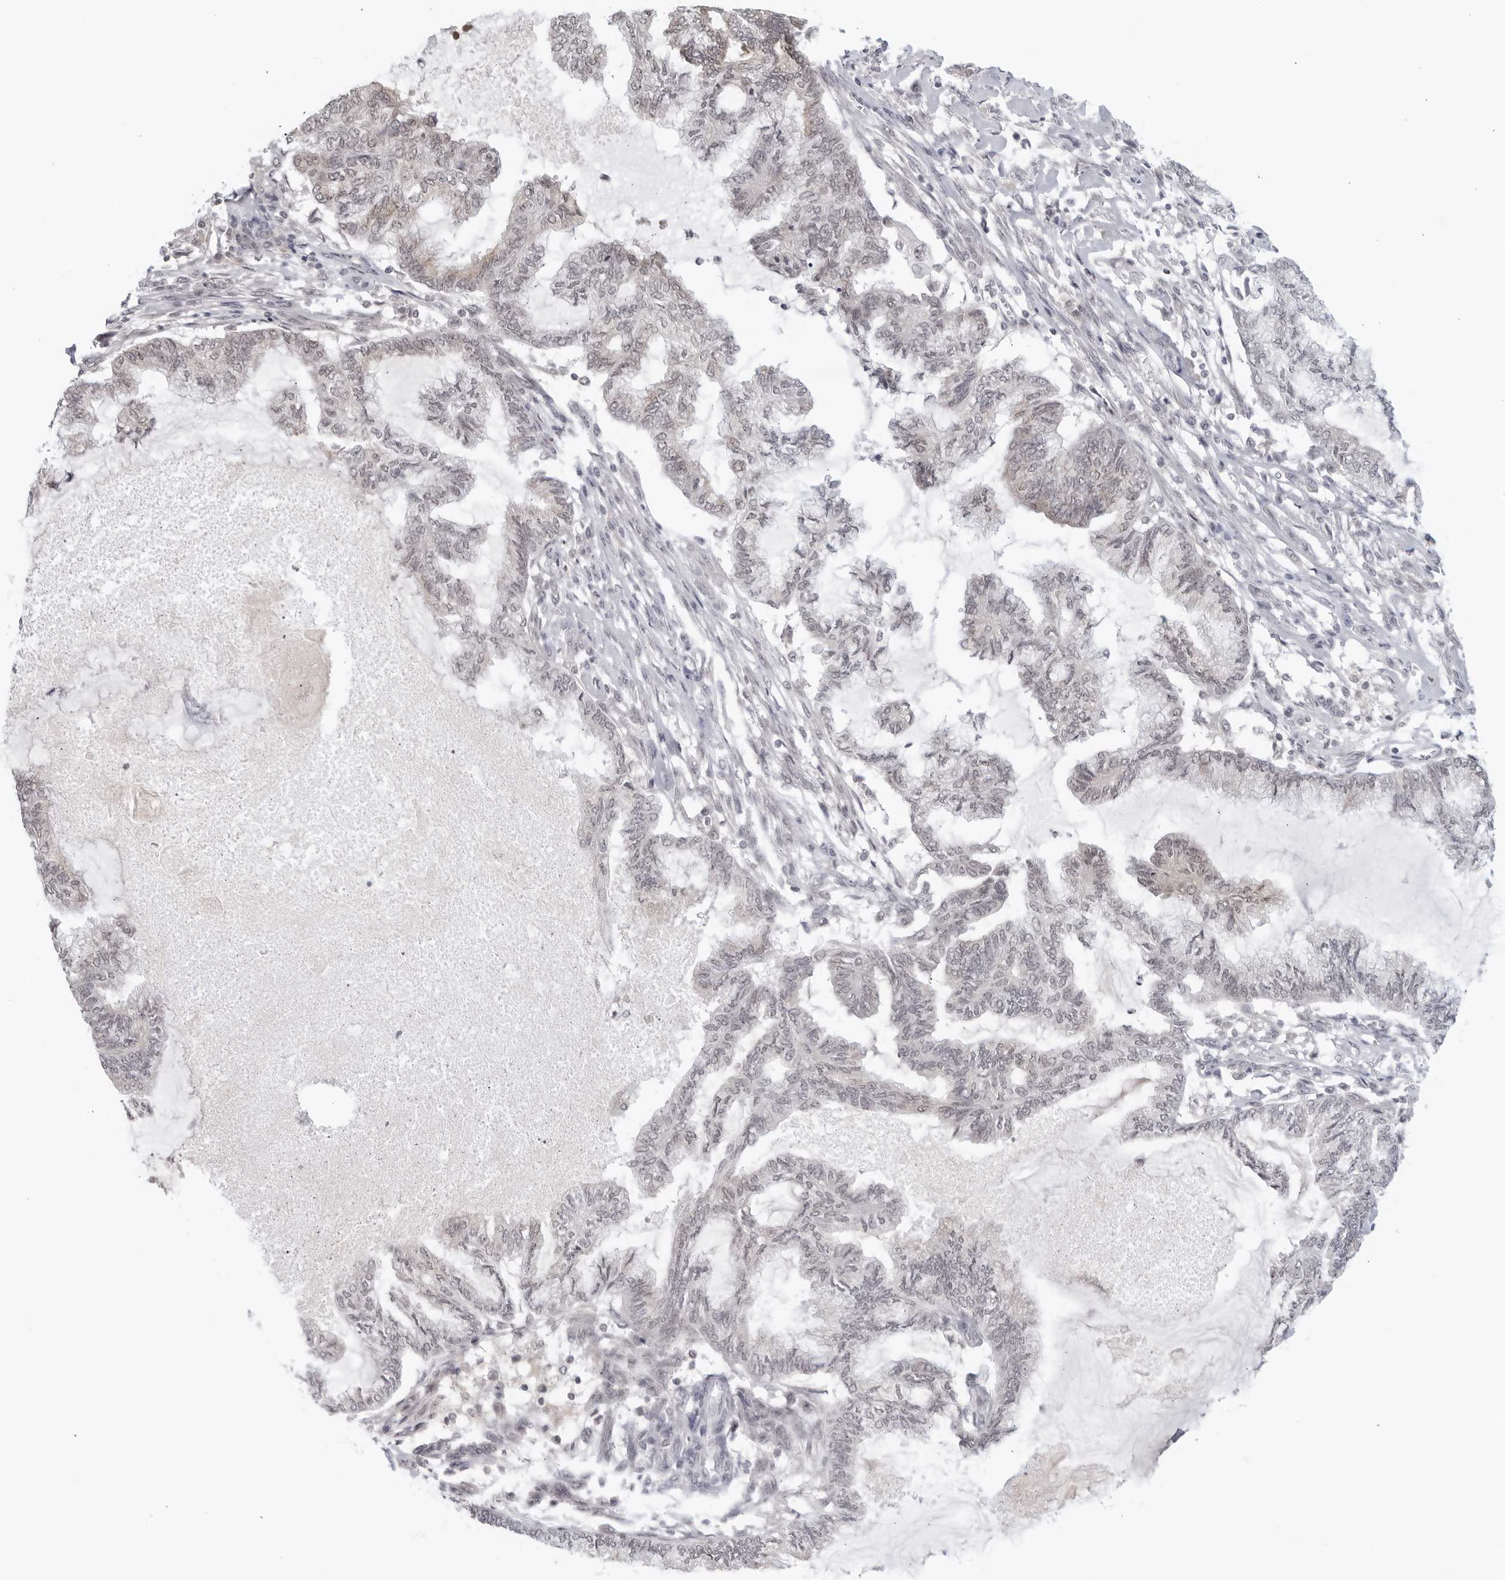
{"staining": {"intensity": "negative", "quantity": "none", "location": "none"}, "tissue": "endometrial cancer", "cell_type": "Tumor cells", "image_type": "cancer", "snomed": [{"axis": "morphology", "description": "Adenocarcinoma, NOS"}, {"axis": "topography", "description": "Endometrium"}], "caption": "The histopathology image demonstrates no staining of tumor cells in adenocarcinoma (endometrial).", "gene": "RAB11FIP3", "patient": {"sex": "female", "age": 86}}